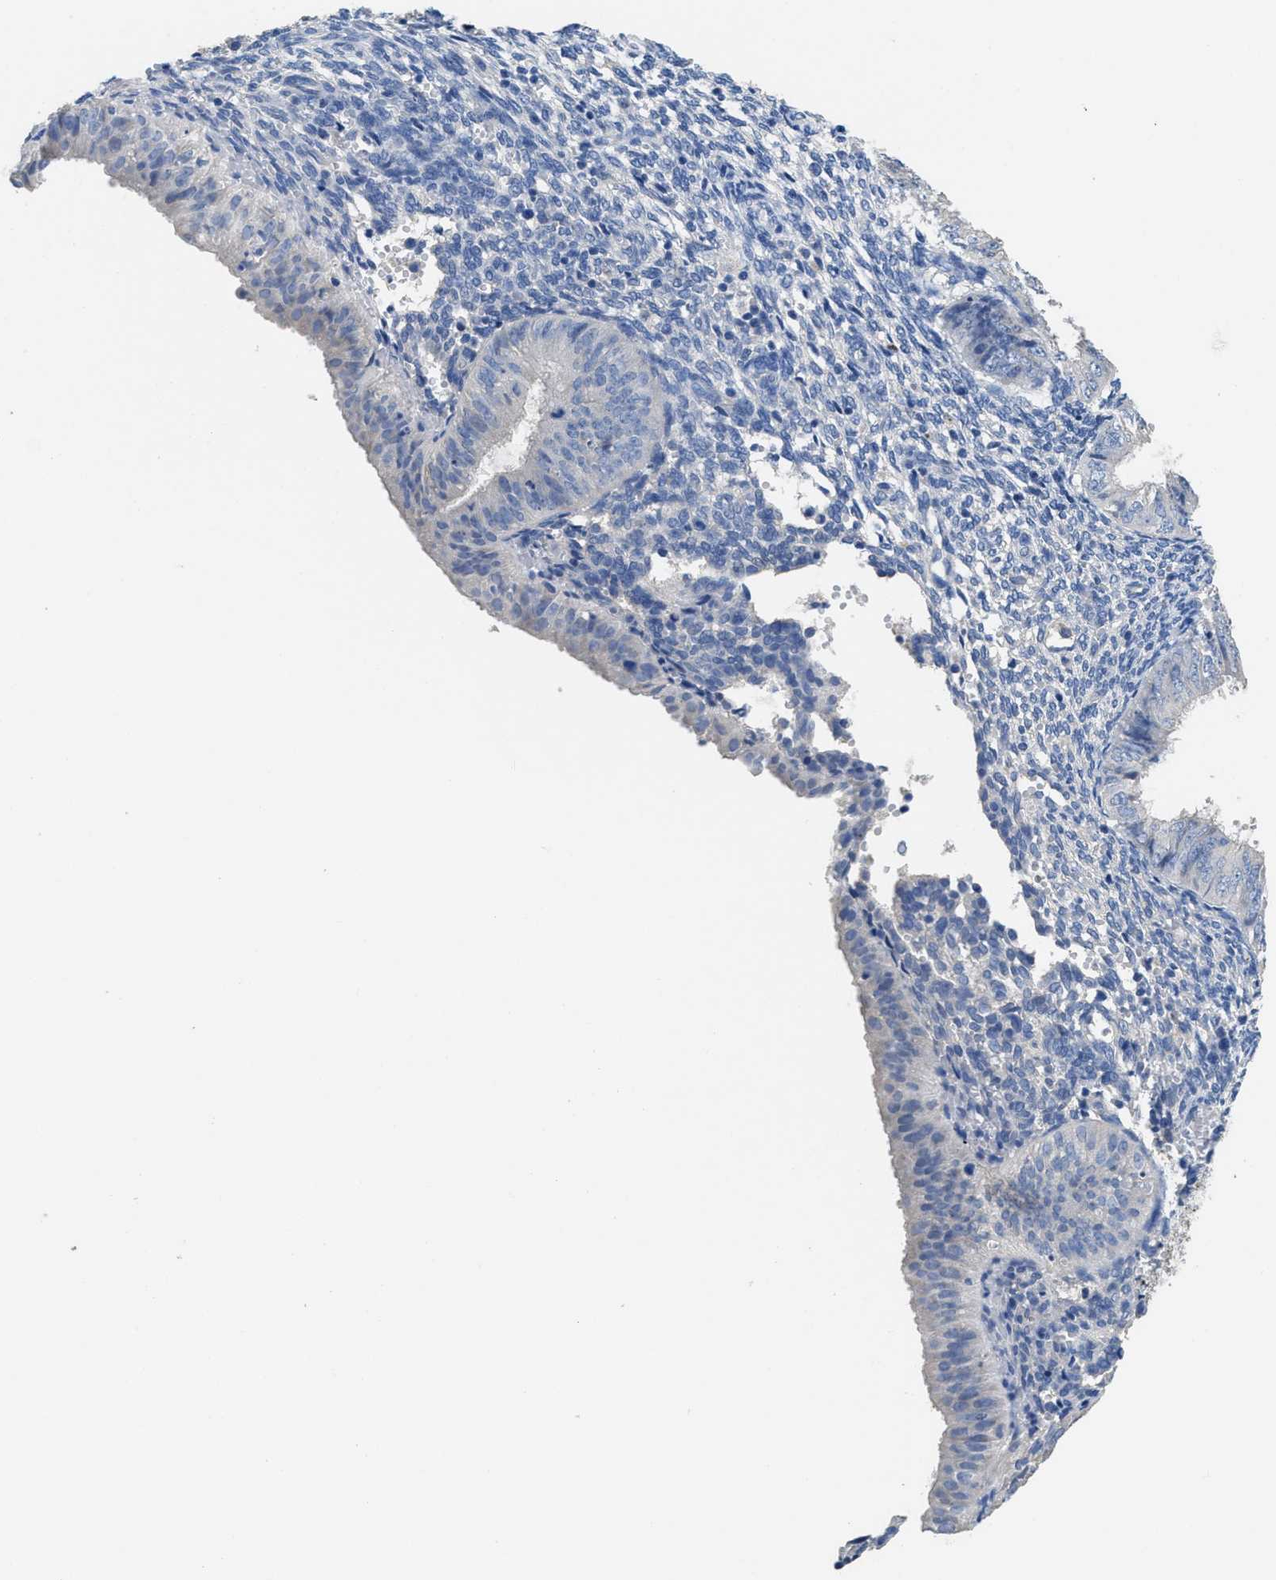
{"staining": {"intensity": "negative", "quantity": "none", "location": "none"}, "tissue": "endometrial cancer", "cell_type": "Tumor cells", "image_type": "cancer", "snomed": [{"axis": "morphology", "description": "Normal tissue, NOS"}, {"axis": "morphology", "description": "Adenocarcinoma, NOS"}, {"axis": "topography", "description": "Endometrium"}], "caption": "IHC image of human adenocarcinoma (endometrial) stained for a protein (brown), which reveals no expression in tumor cells.", "gene": "CA9", "patient": {"sex": "female", "age": 53}}